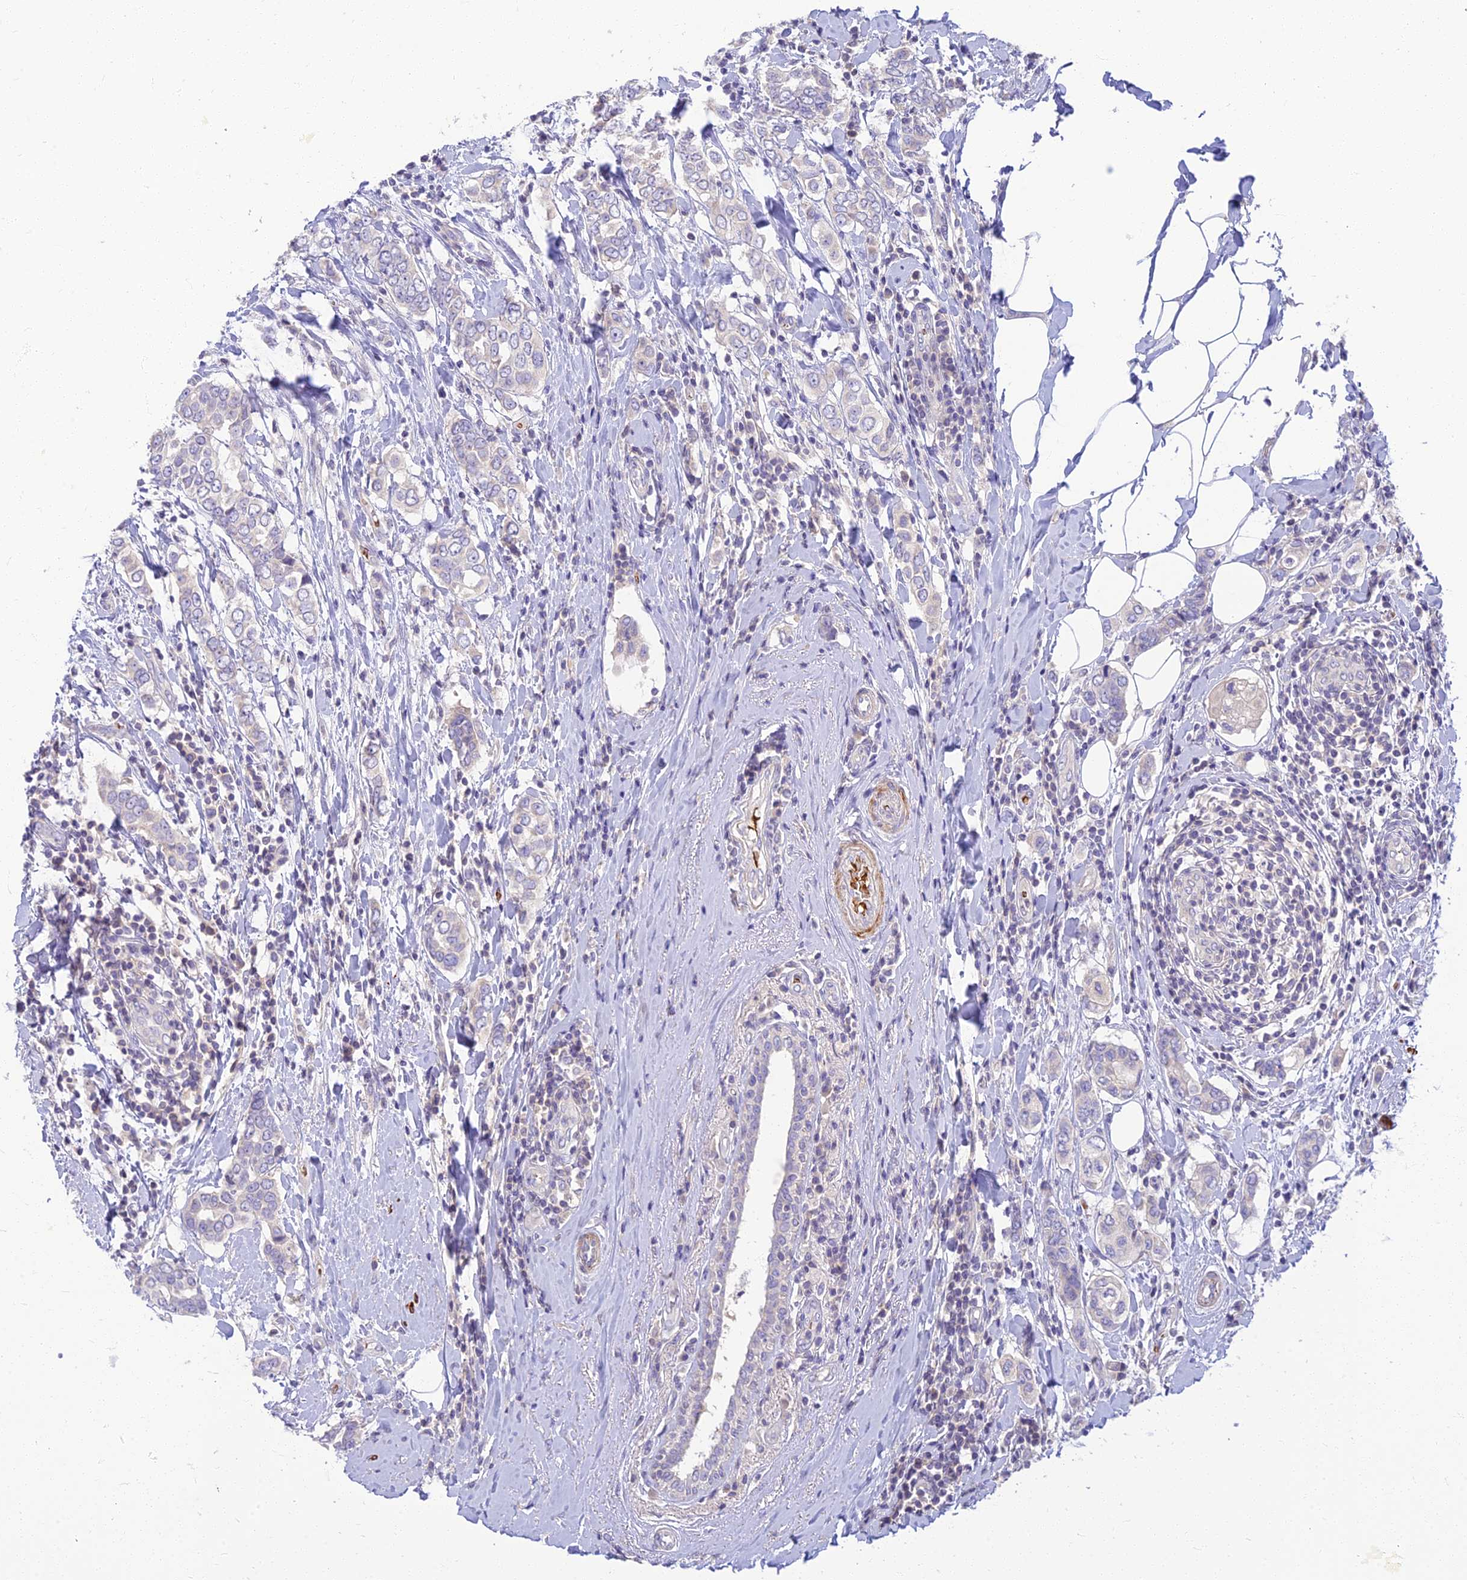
{"staining": {"intensity": "negative", "quantity": "none", "location": "none"}, "tissue": "breast cancer", "cell_type": "Tumor cells", "image_type": "cancer", "snomed": [{"axis": "morphology", "description": "Lobular carcinoma"}, {"axis": "topography", "description": "Breast"}], "caption": "Protein analysis of lobular carcinoma (breast) shows no significant positivity in tumor cells.", "gene": "CLIP4", "patient": {"sex": "female", "age": 51}}